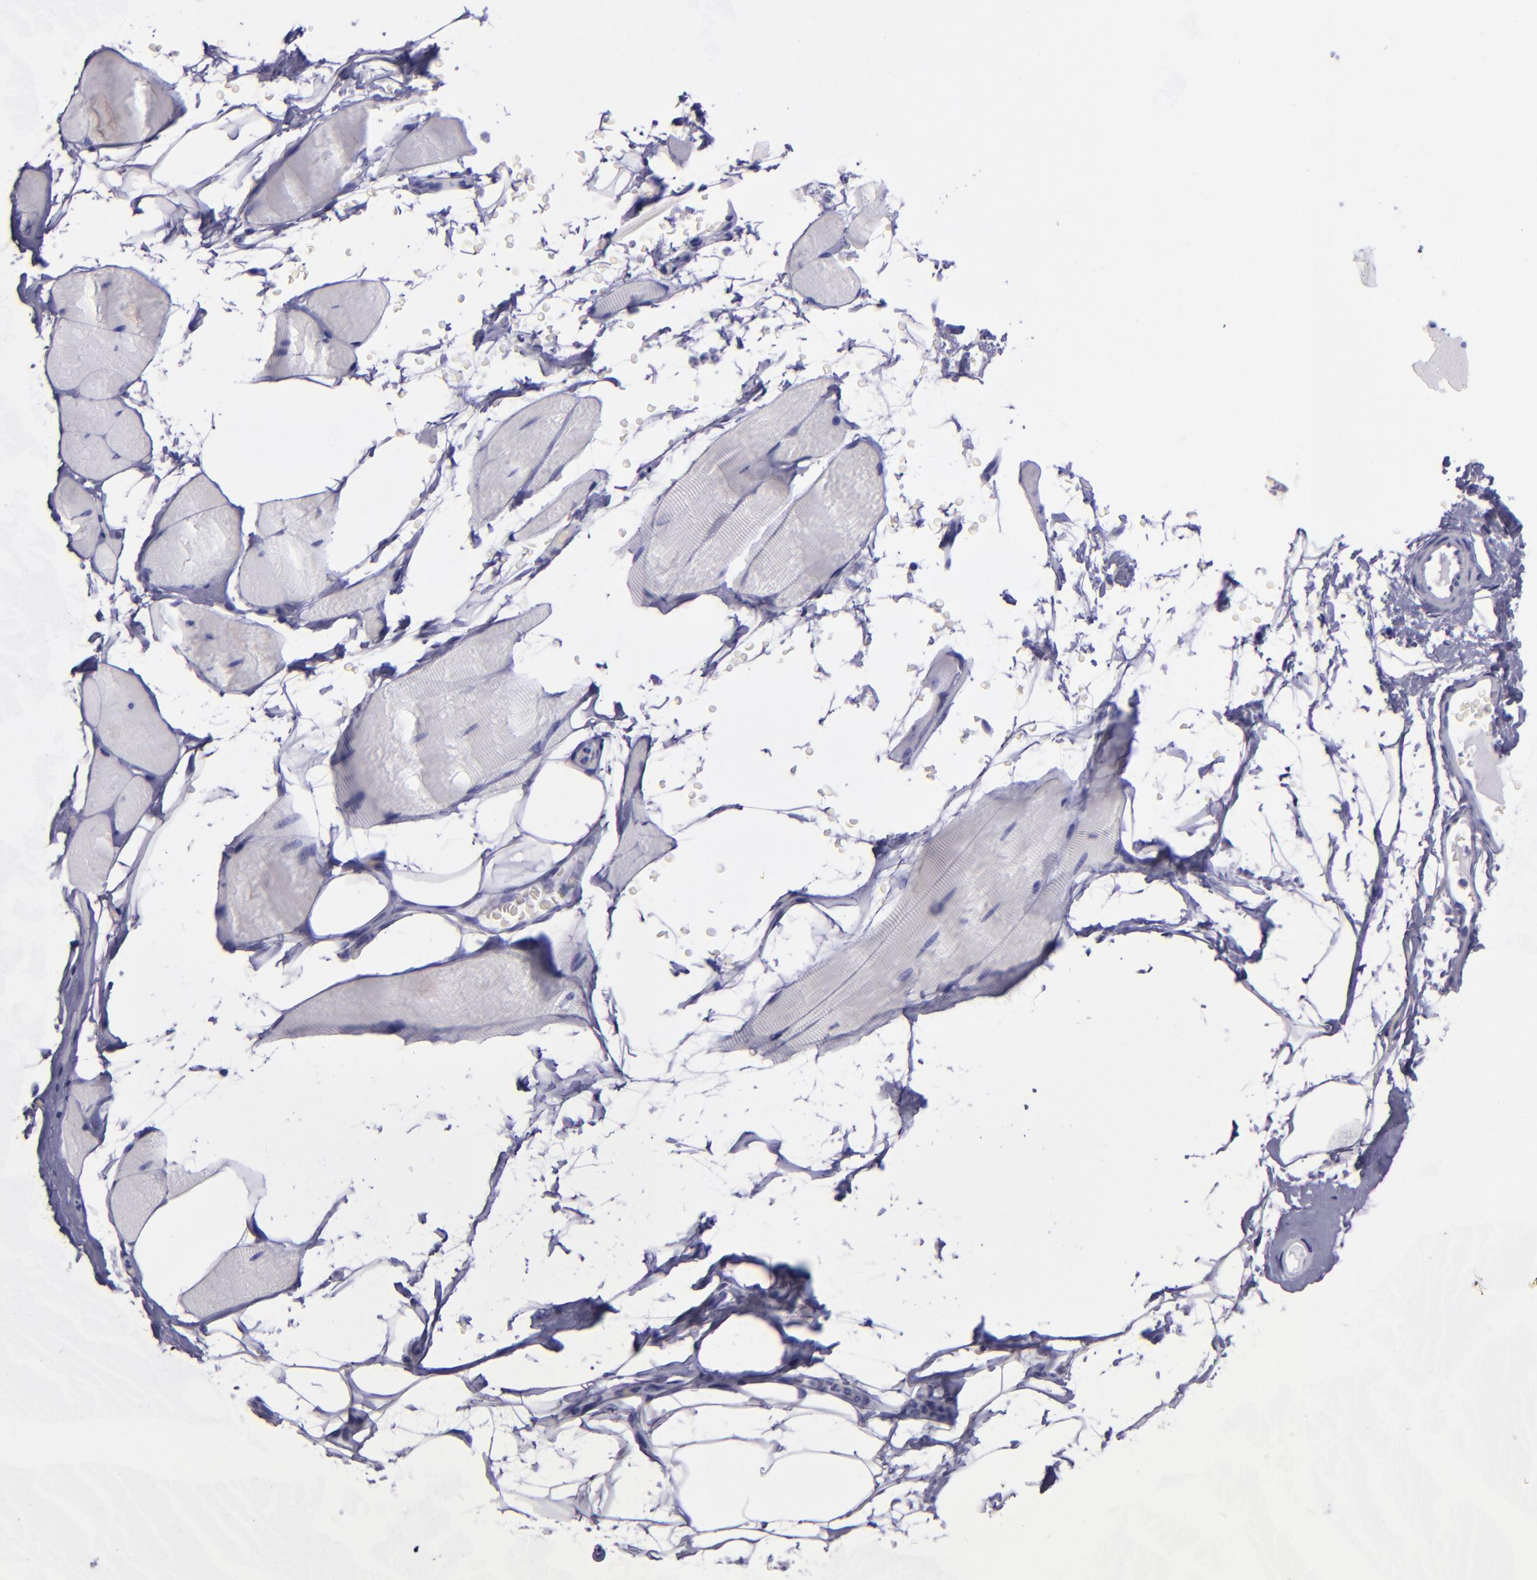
{"staining": {"intensity": "negative", "quantity": "none", "location": "none"}, "tissue": "skeletal muscle", "cell_type": "Myocytes", "image_type": "normal", "snomed": [{"axis": "morphology", "description": "Normal tissue, NOS"}, {"axis": "topography", "description": "Skeletal muscle"}, {"axis": "topography", "description": "Parathyroid gland"}], "caption": "This is an immunohistochemistry (IHC) micrograph of benign human skeletal muscle. There is no positivity in myocytes.", "gene": "TOP2A", "patient": {"sex": "female", "age": 37}}